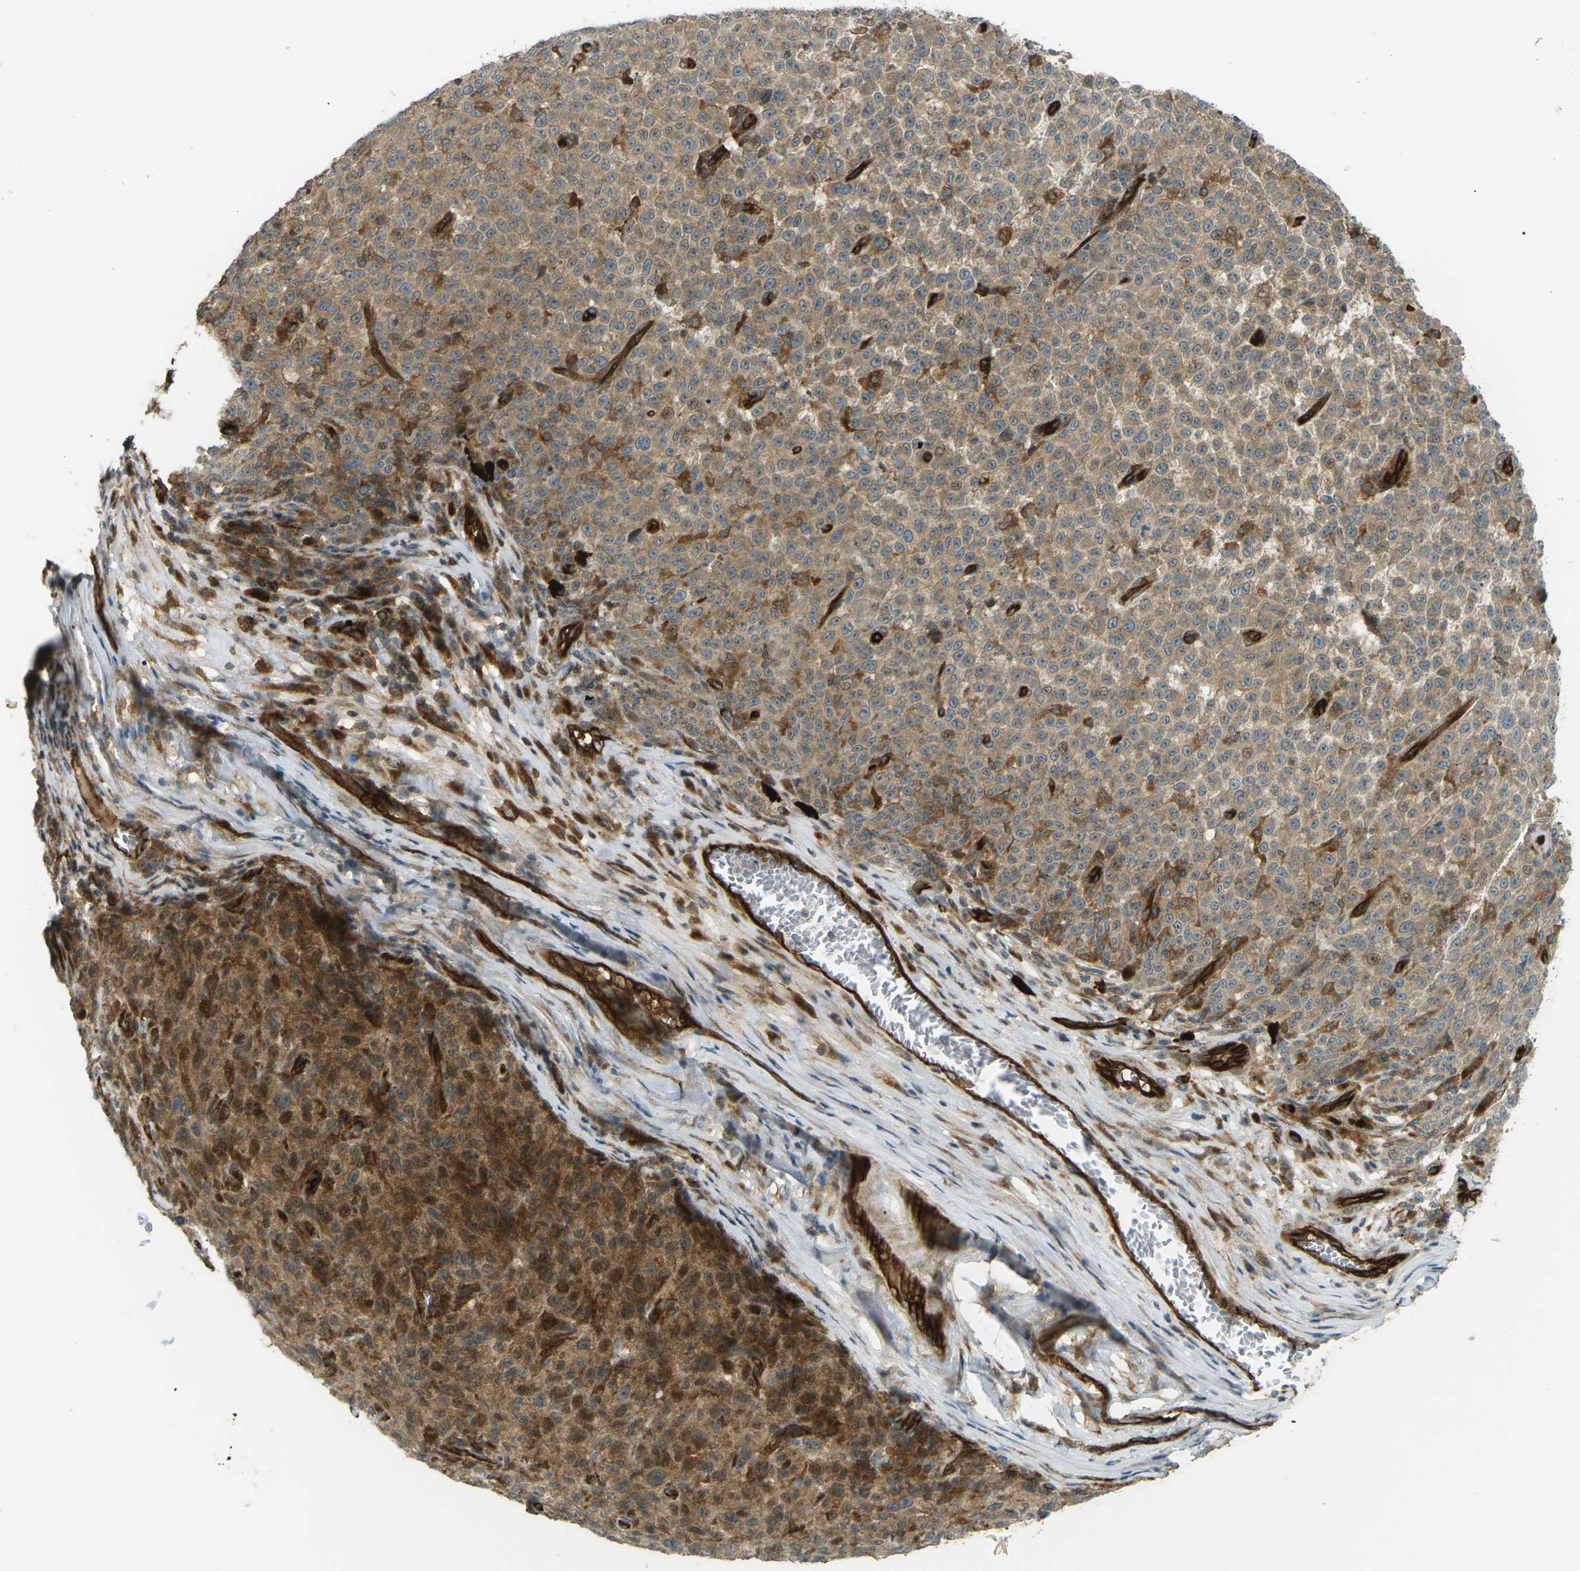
{"staining": {"intensity": "moderate", "quantity": ">75%", "location": "cytoplasmic/membranous"}, "tissue": "melanoma", "cell_type": "Tumor cells", "image_type": "cancer", "snomed": [{"axis": "morphology", "description": "Malignant melanoma, NOS"}, {"axis": "topography", "description": "Skin"}], "caption": "Human melanoma stained with a protein marker shows moderate staining in tumor cells.", "gene": "S1PR1", "patient": {"sex": "female", "age": 82}}